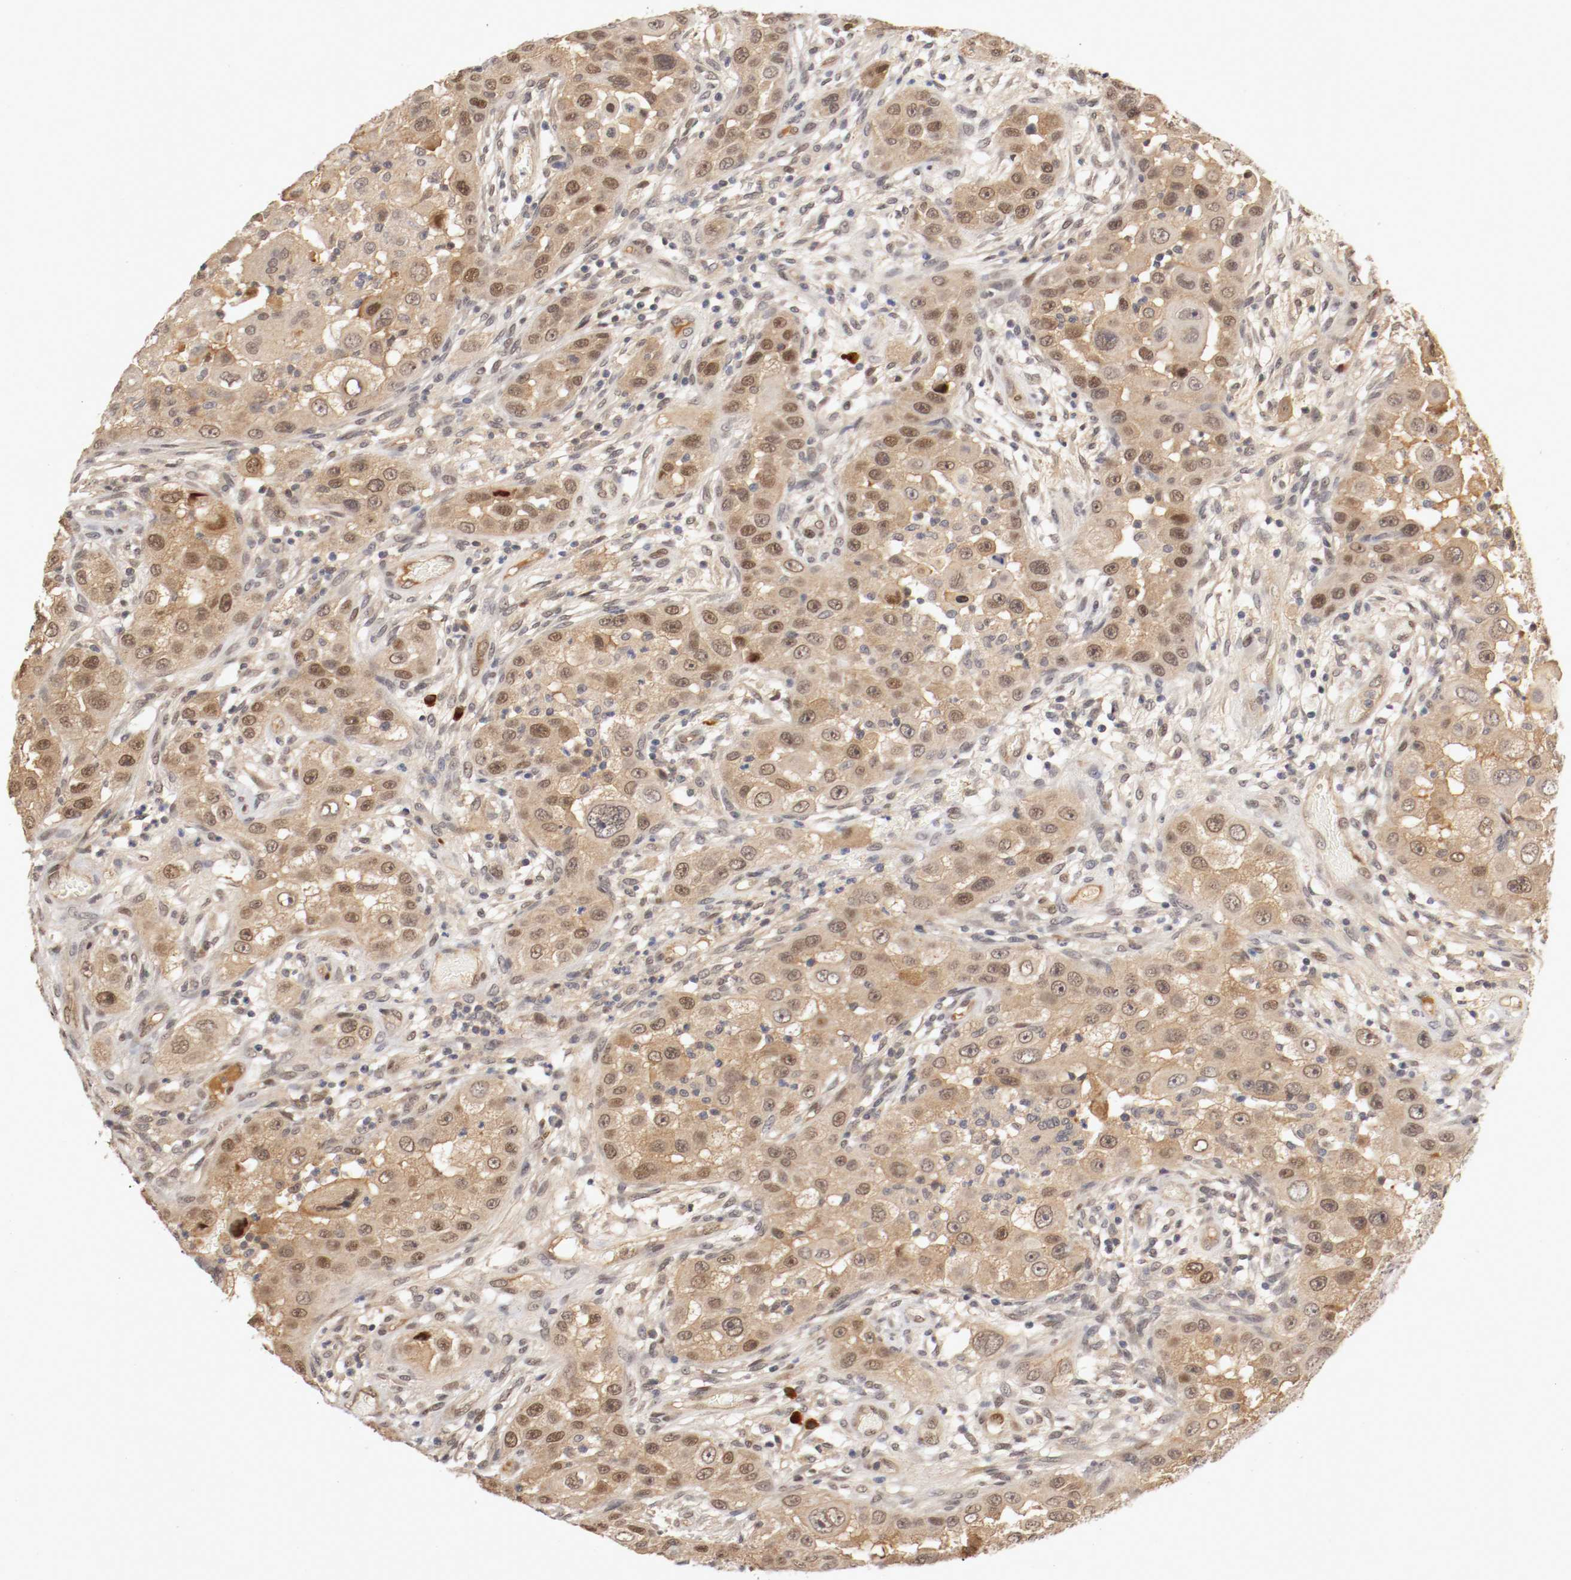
{"staining": {"intensity": "moderate", "quantity": ">75%", "location": "cytoplasmic/membranous,nuclear"}, "tissue": "head and neck cancer", "cell_type": "Tumor cells", "image_type": "cancer", "snomed": [{"axis": "morphology", "description": "Carcinoma, NOS"}, {"axis": "topography", "description": "Head-Neck"}], "caption": "Immunohistochemistry of human head and neck cancer (carcinoma) demonstrates medium levels of moderate cytoplasmic/membranous and nuclear staining in approximately >75% of tumor cells. The staining is performed using DAB brown chromogen to label protein expression. The nuclei are counter-stained blue using hematoxylin.", "gene": "DNMT3B", "patient": {"sex": "male", "age": 87}}